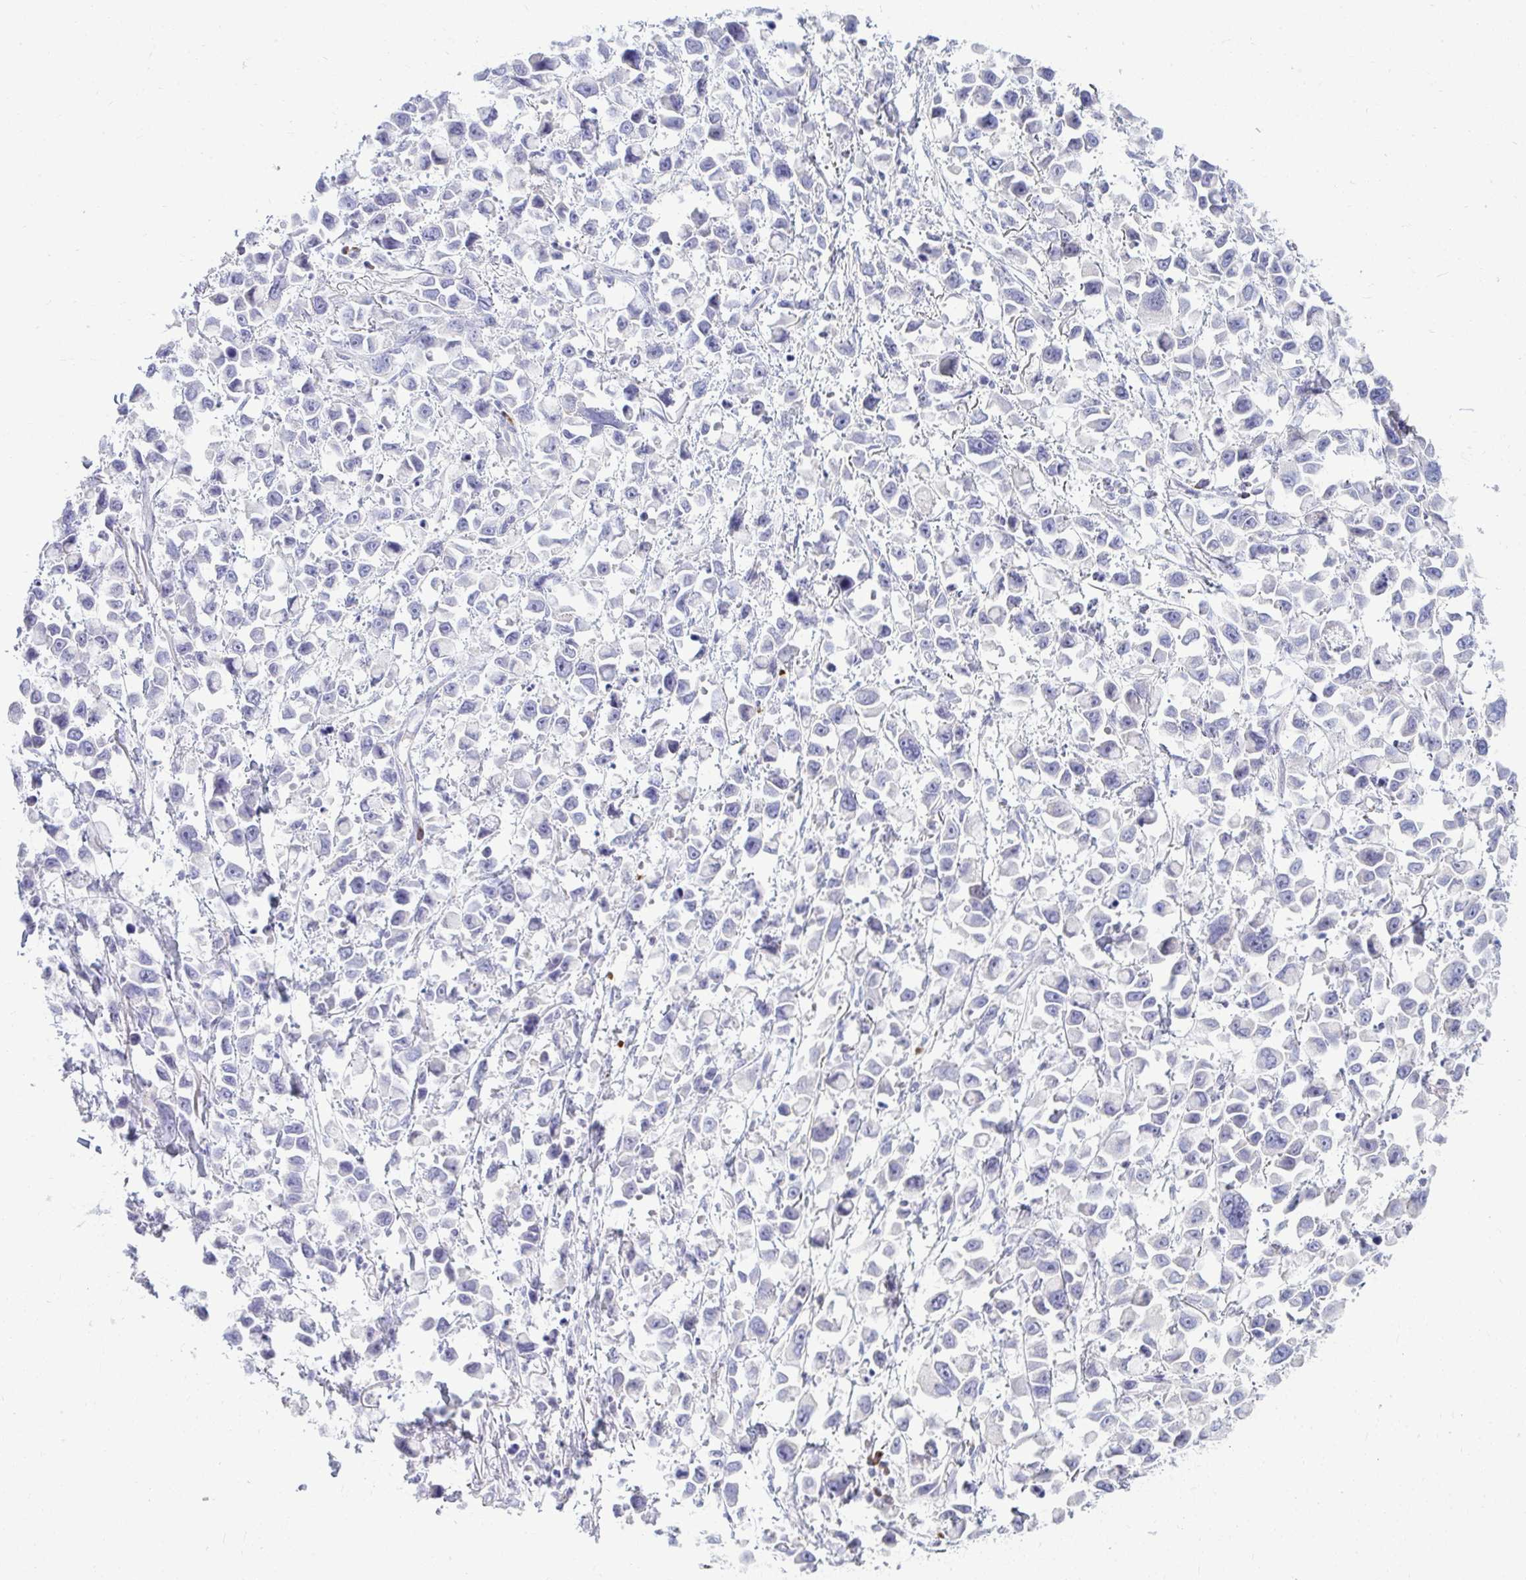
{"staining": {"intensity": "negative", "quantity": "none", "location": "none"}, "tissue": "stomach cancer", "cell_type": "Tumor cells", "image_type": "cancer", "snomed": [{"axis": "morphology", "description": "Adenocarcinoma, NOS"}, {"axis": "topography", "description": "Stomach"}], "caption": "Tumor cells are negative for protein expression in human stomach cancer. The staining was performed using DAB to visualize the protein expression in brown, while the nuclei were stained in blue with hematoxylin (Magnification: 20x).", "gene": "TSPEAR", "patient": {"sex": "female", "age": 81}}